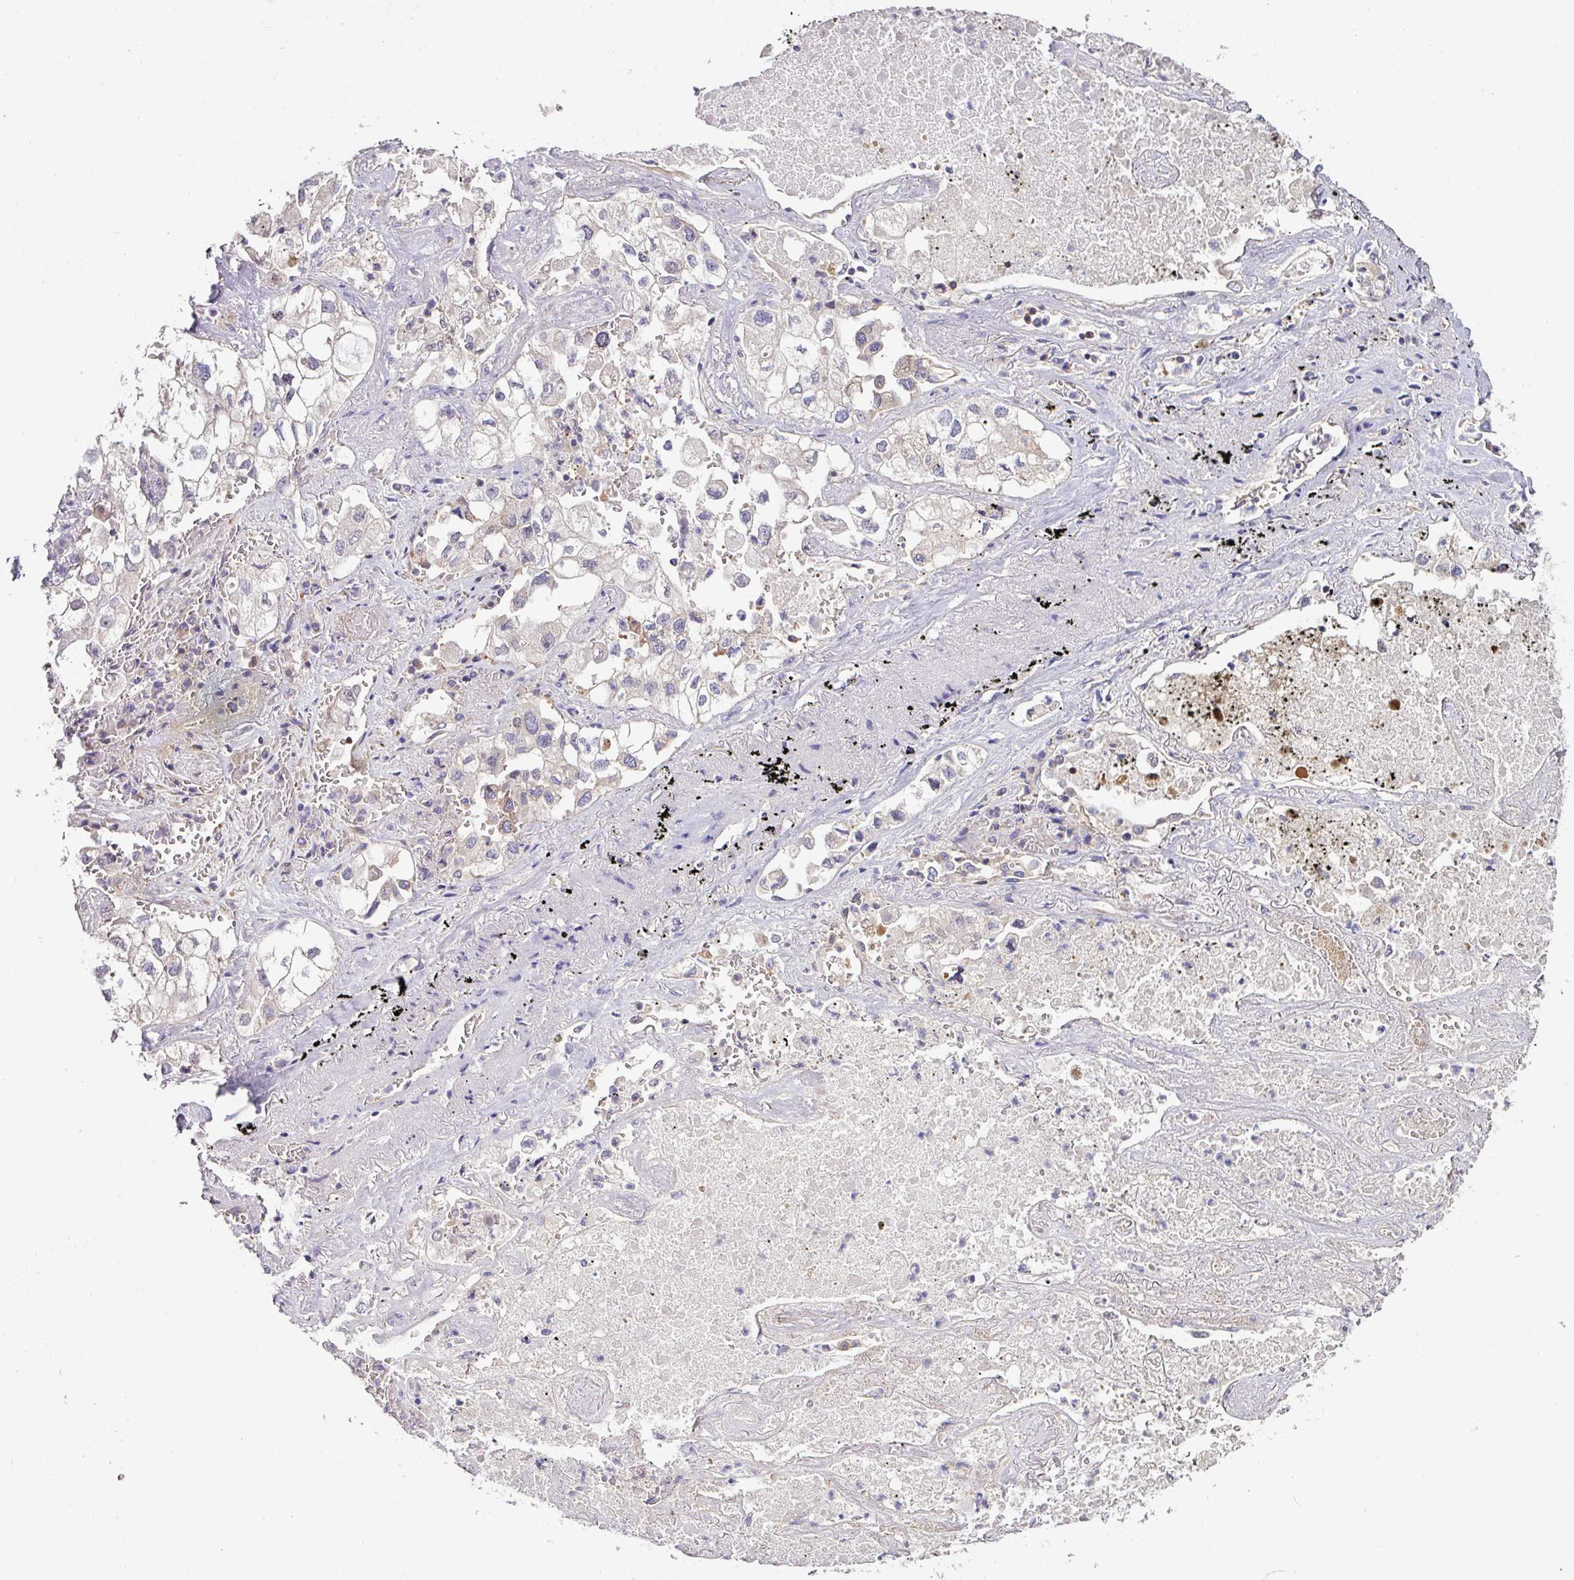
{"staining": {"intensity": "negative", "quantity": "none", "location": "none"}, "tissue": "lung cancer", "cell_type": "Tumor cells", "image_type": "cancer", "snomed": [{"axis": "morphology", "description": "Adenocarcinoma, NOS"}, {"axis": "topography", "description": "Lung"}], "caption": "Lung adenocarcinoma was stained to show a protein in brown. There is no significant positivity in tumor cells.", "gene": "SLAMF6", "patient": {"sex": "male", "age": 63}}